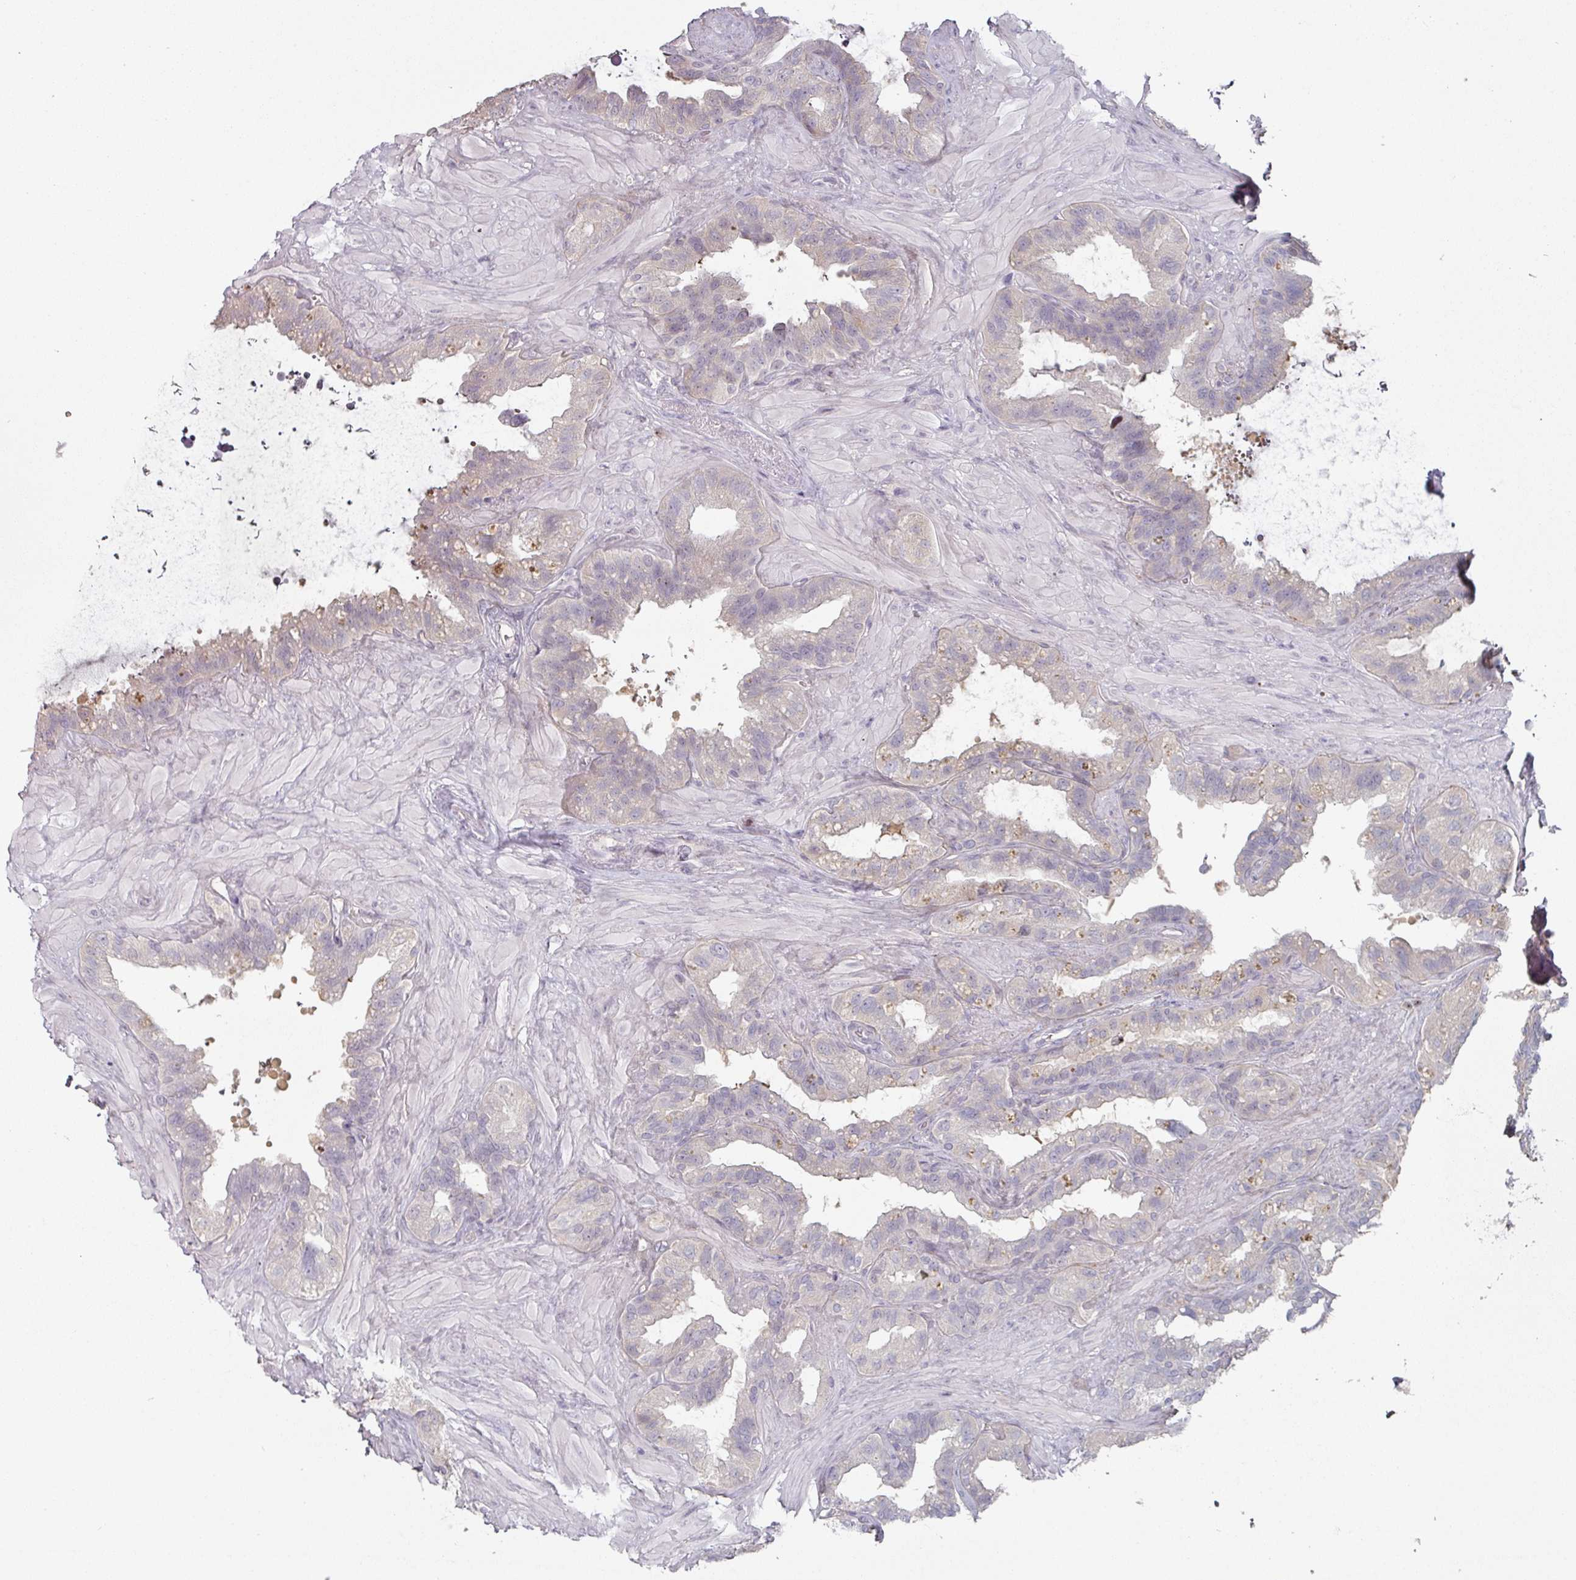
{"staining": {"intensity": "negative", "quantity": "none", "location": "none"}, "tissue": "seminal vesicle", "cell_type": "Glandular cells", "image_type": "normal", "snomed": [{"axis": "morphology", "description": "Normal tissue, NOS"}, {"axis": "topography", "description": "Seminal veicle"}, {"axis": "topography", "description": "Peripheral nerve tissue"}], "caption": "Glandular cells are negative for protein expression in unremarkable human seminal vesicle. The staining was performed using DAB to visualize the protein expression in brown, while the nuclei were stained in blue with hematoxylin (Magnification: 20x).", "gene": "ZBTB6", "patient": {"sex": "male", "age": 76}}